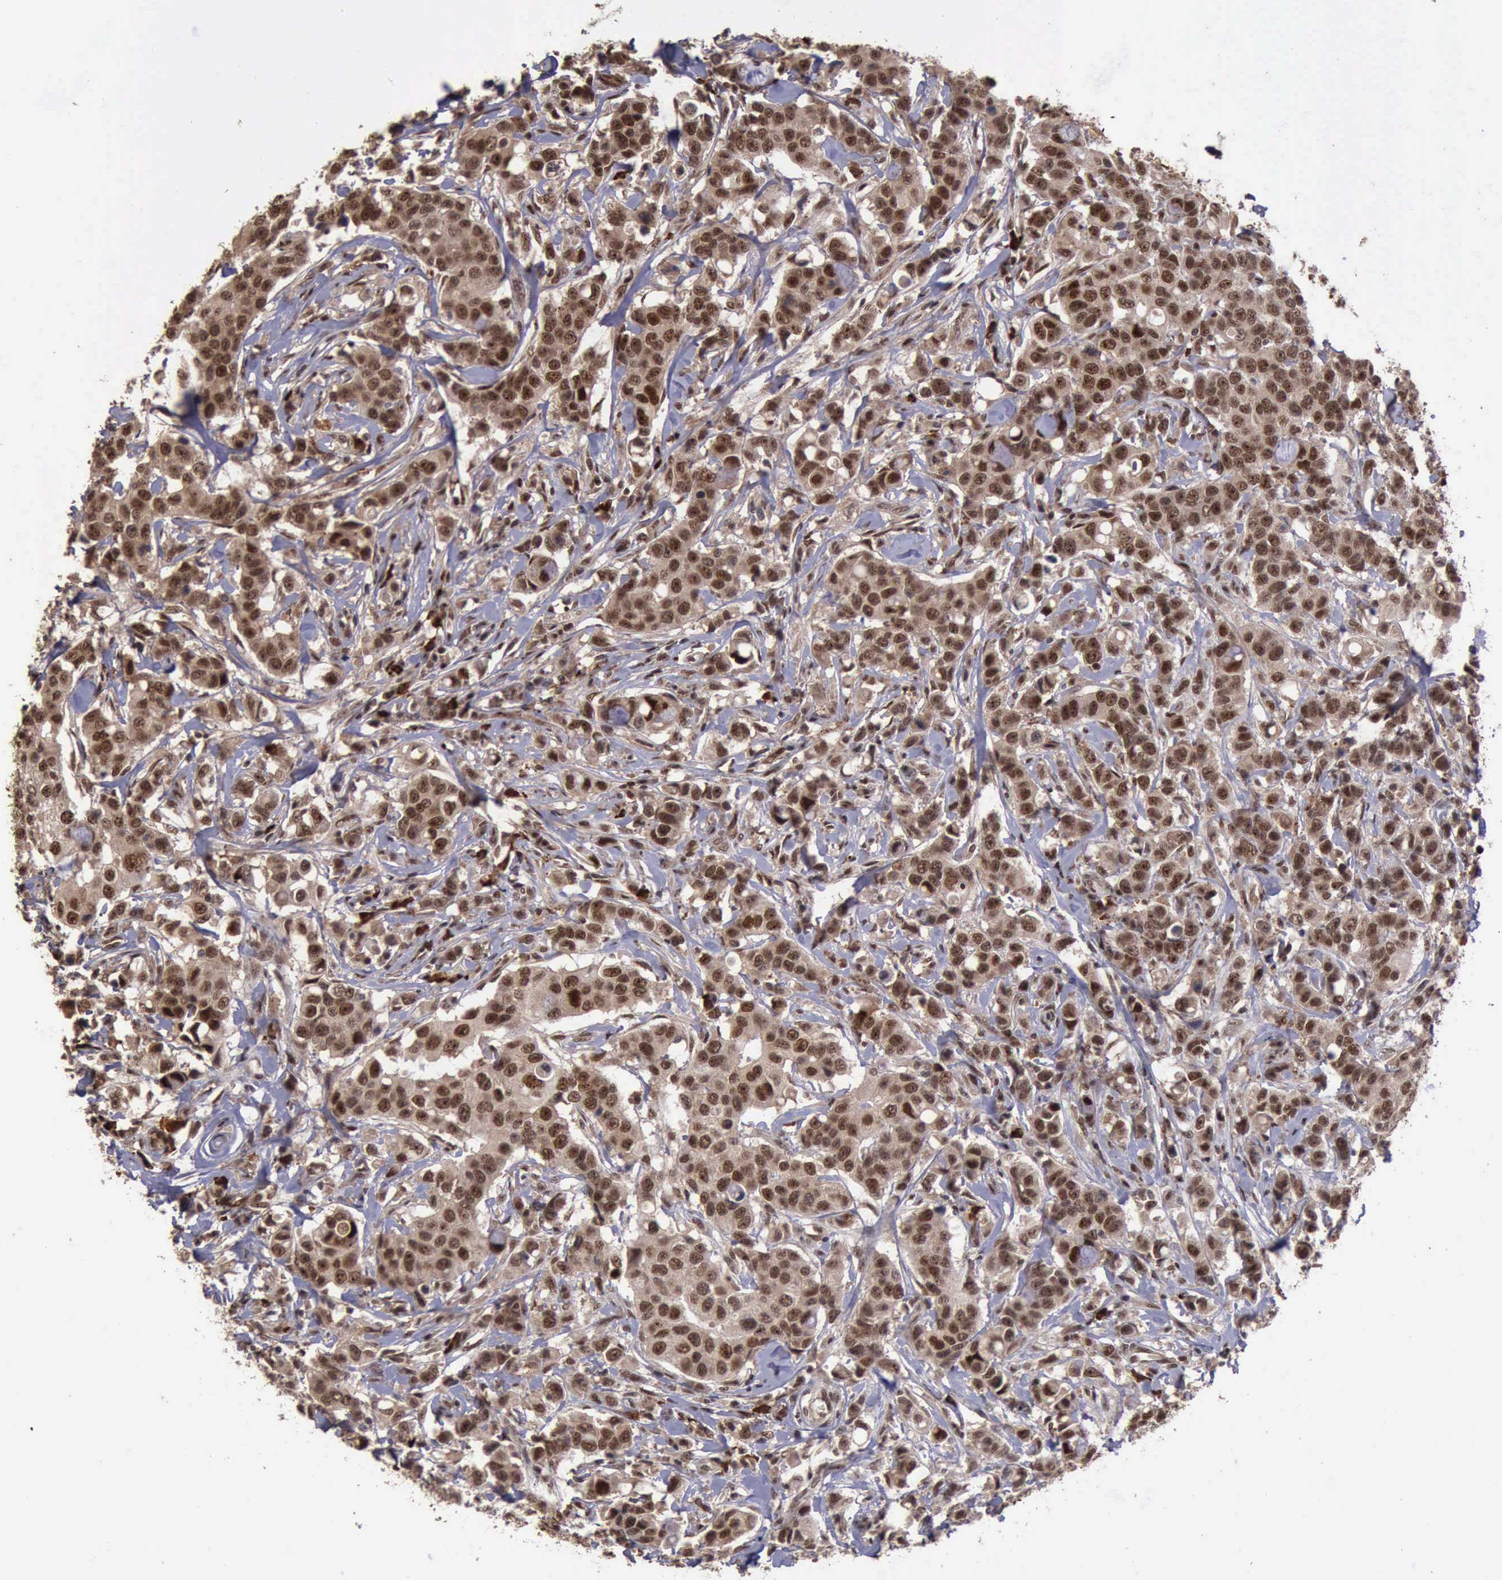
{"staining": {"intensity": "strong", "quantity": ">75%", "location": "cytoplasmic/membranous,nuclear"}, "tissue": "breast cancer", "cell_type": "Tumor cells", "image_type": "cancer", "snomed": [{"axis": "morphology", "description": "Duct carcinoma"}, {"axis": "topography", "description": "Breast"}], "caption": "The immunohistochemical stain shows strong cytoplasmic/membranous and nuclear staining in tumor cells of breast intraductal carcinoma tissue.", "gene": "TRMT2A", "patient": {"sex": "female", "age": 27}}